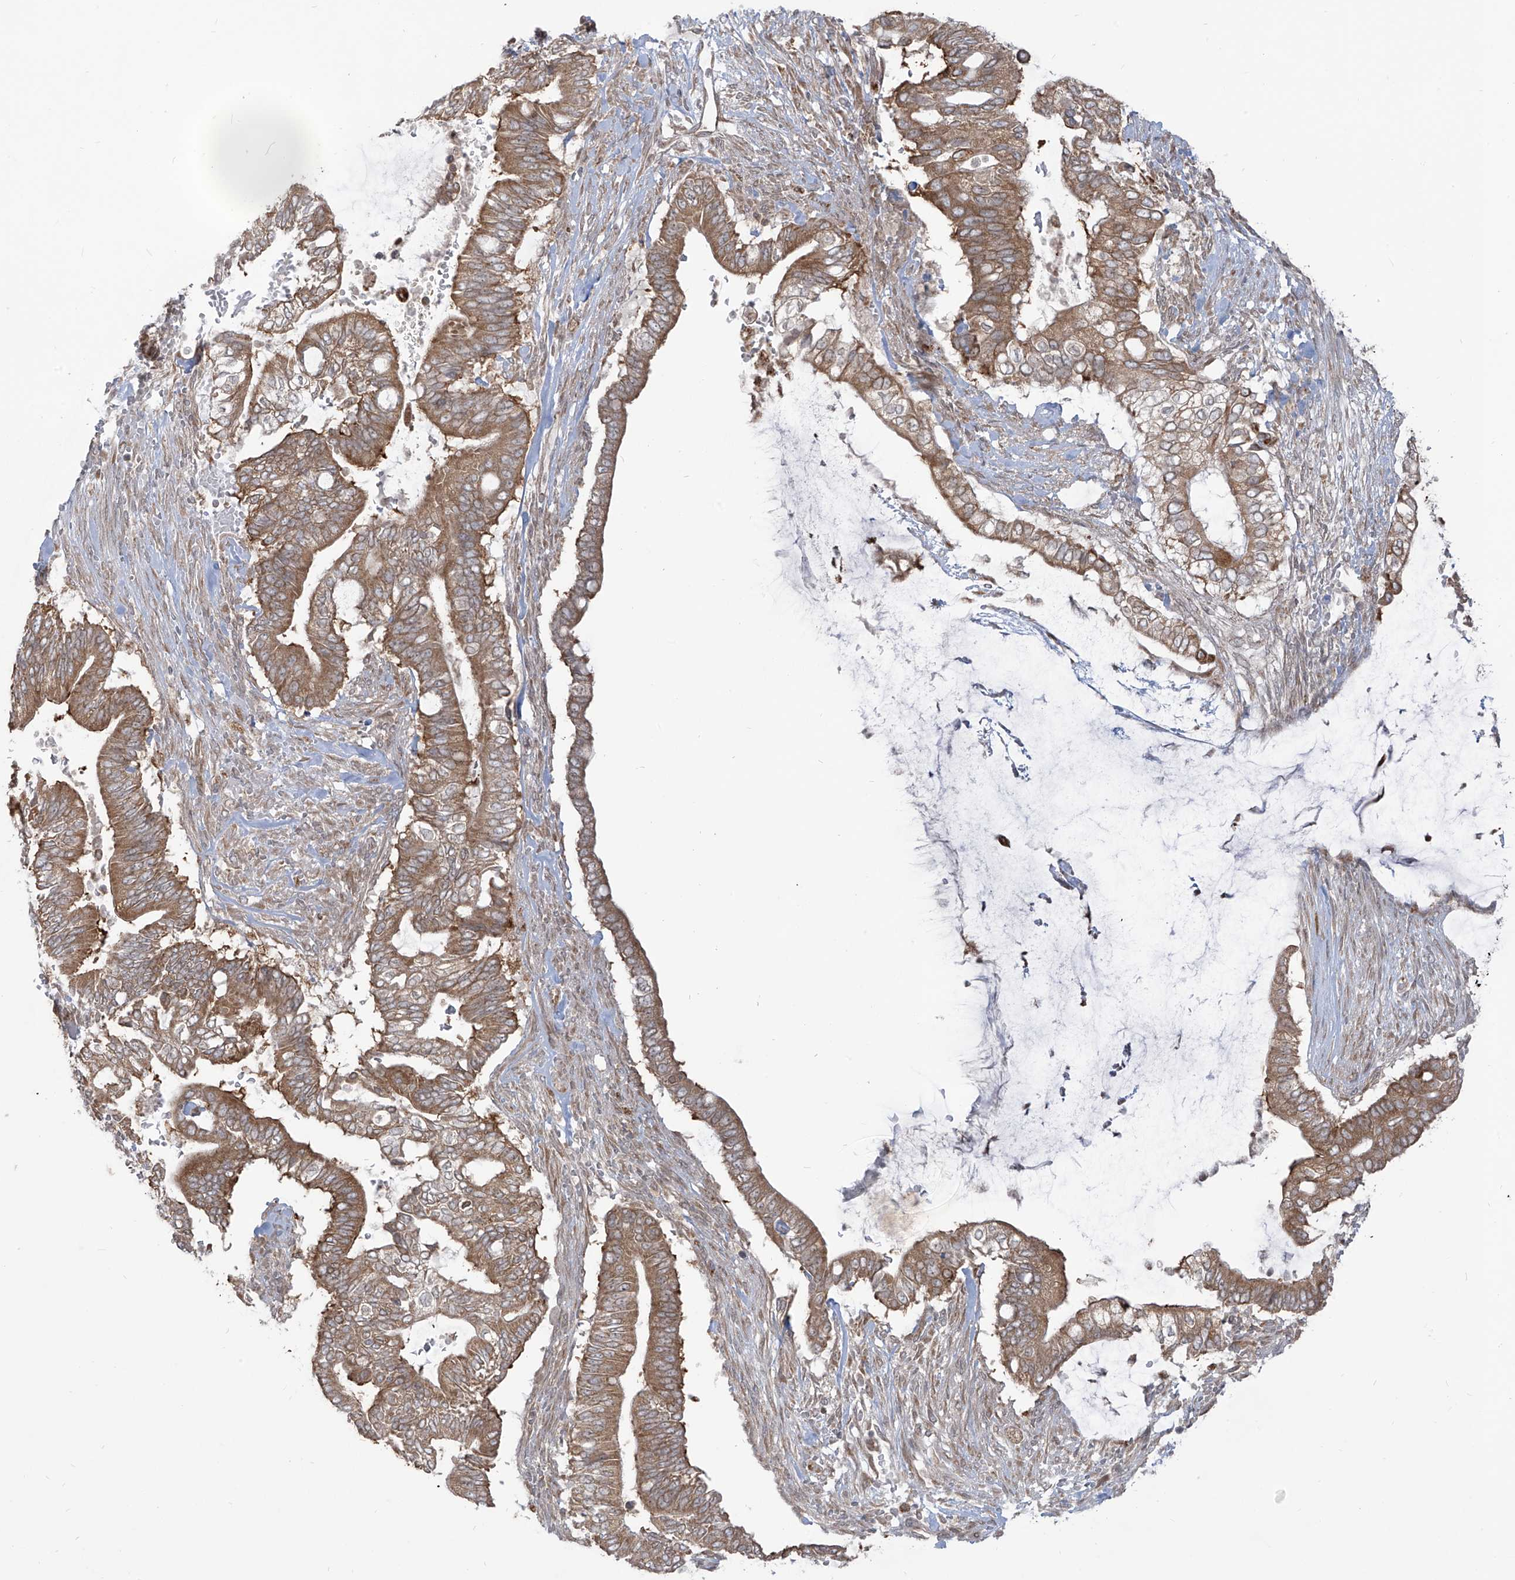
{"staining": {"intensity": "moderate", "quantity": ">75%", "location": "cytoplasmic/membranous"}, "tissue": "pancreatic cancer", "cell_type": "Tumor cells", "image_type": "cancer", "snomed": [{"axis": "morphology", "description": "Adenocarcinoma, NOS"}, {"axis": "topography", "description": "Pancreas"}], "caption": "Protein expression analysis of pancreatic cancer exhibits moderate cytoplasmic/membranous expression in about >75% of tumor cells.", "gene": "TRIM67", "patient": {"sex": "male", "age": 68}}